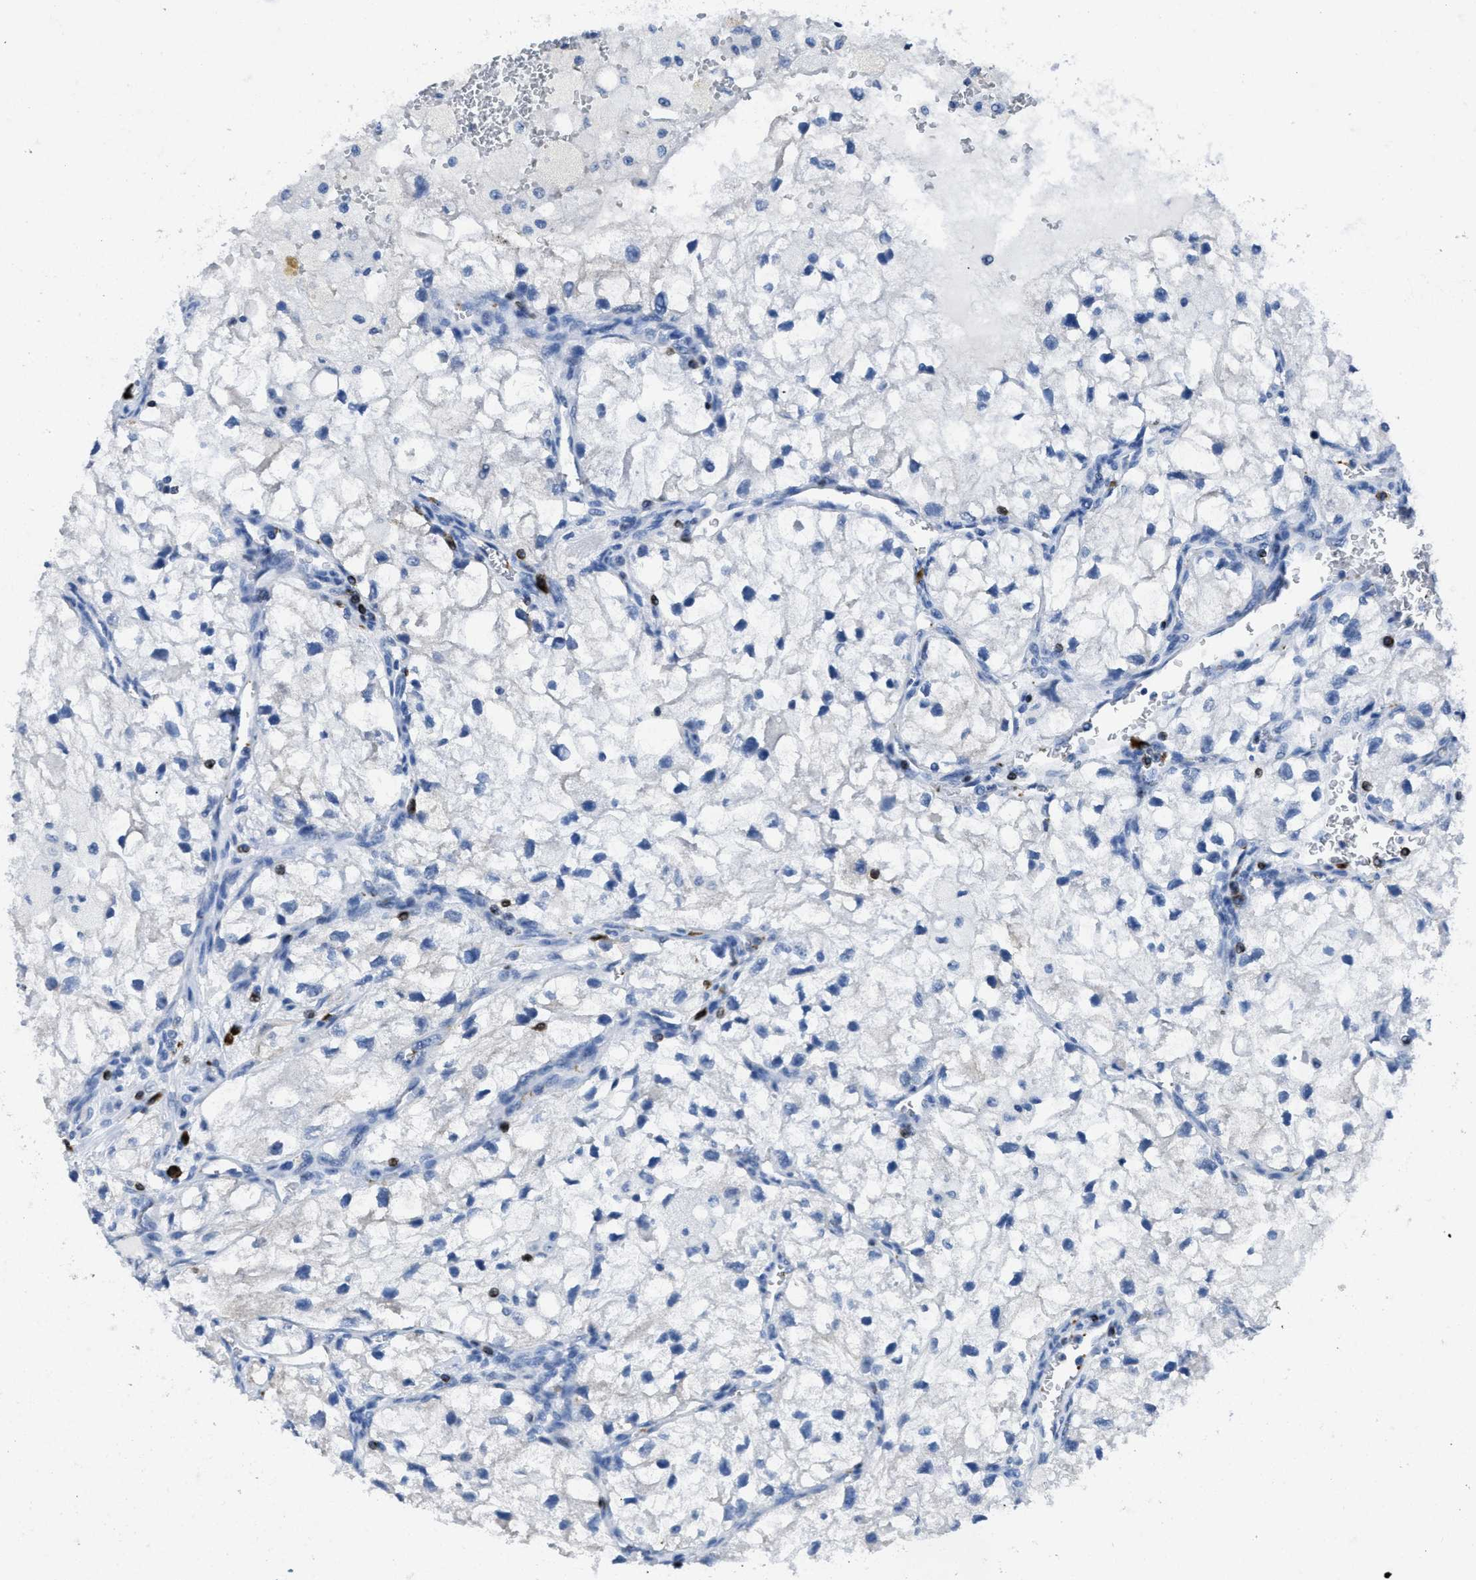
{"staining": {"intensity": "negative", "quantity": "none", "location": "none"}, "tissue": "renal cancer", "cell_type": "Tumor cells", "image_type": "cancer", "snomed": [{"axis": "morphology", "description": "Adenocarcinoma, NOS"}, {"axis": "topography", "description": "Kidney"}], "caption": "Adenocarcinoma (renal) was stained to show a protein in brown. There is no significant expression in tumor cells.", "gene": "ITGA3", "patient": {"sex": "female", "age": 70}}